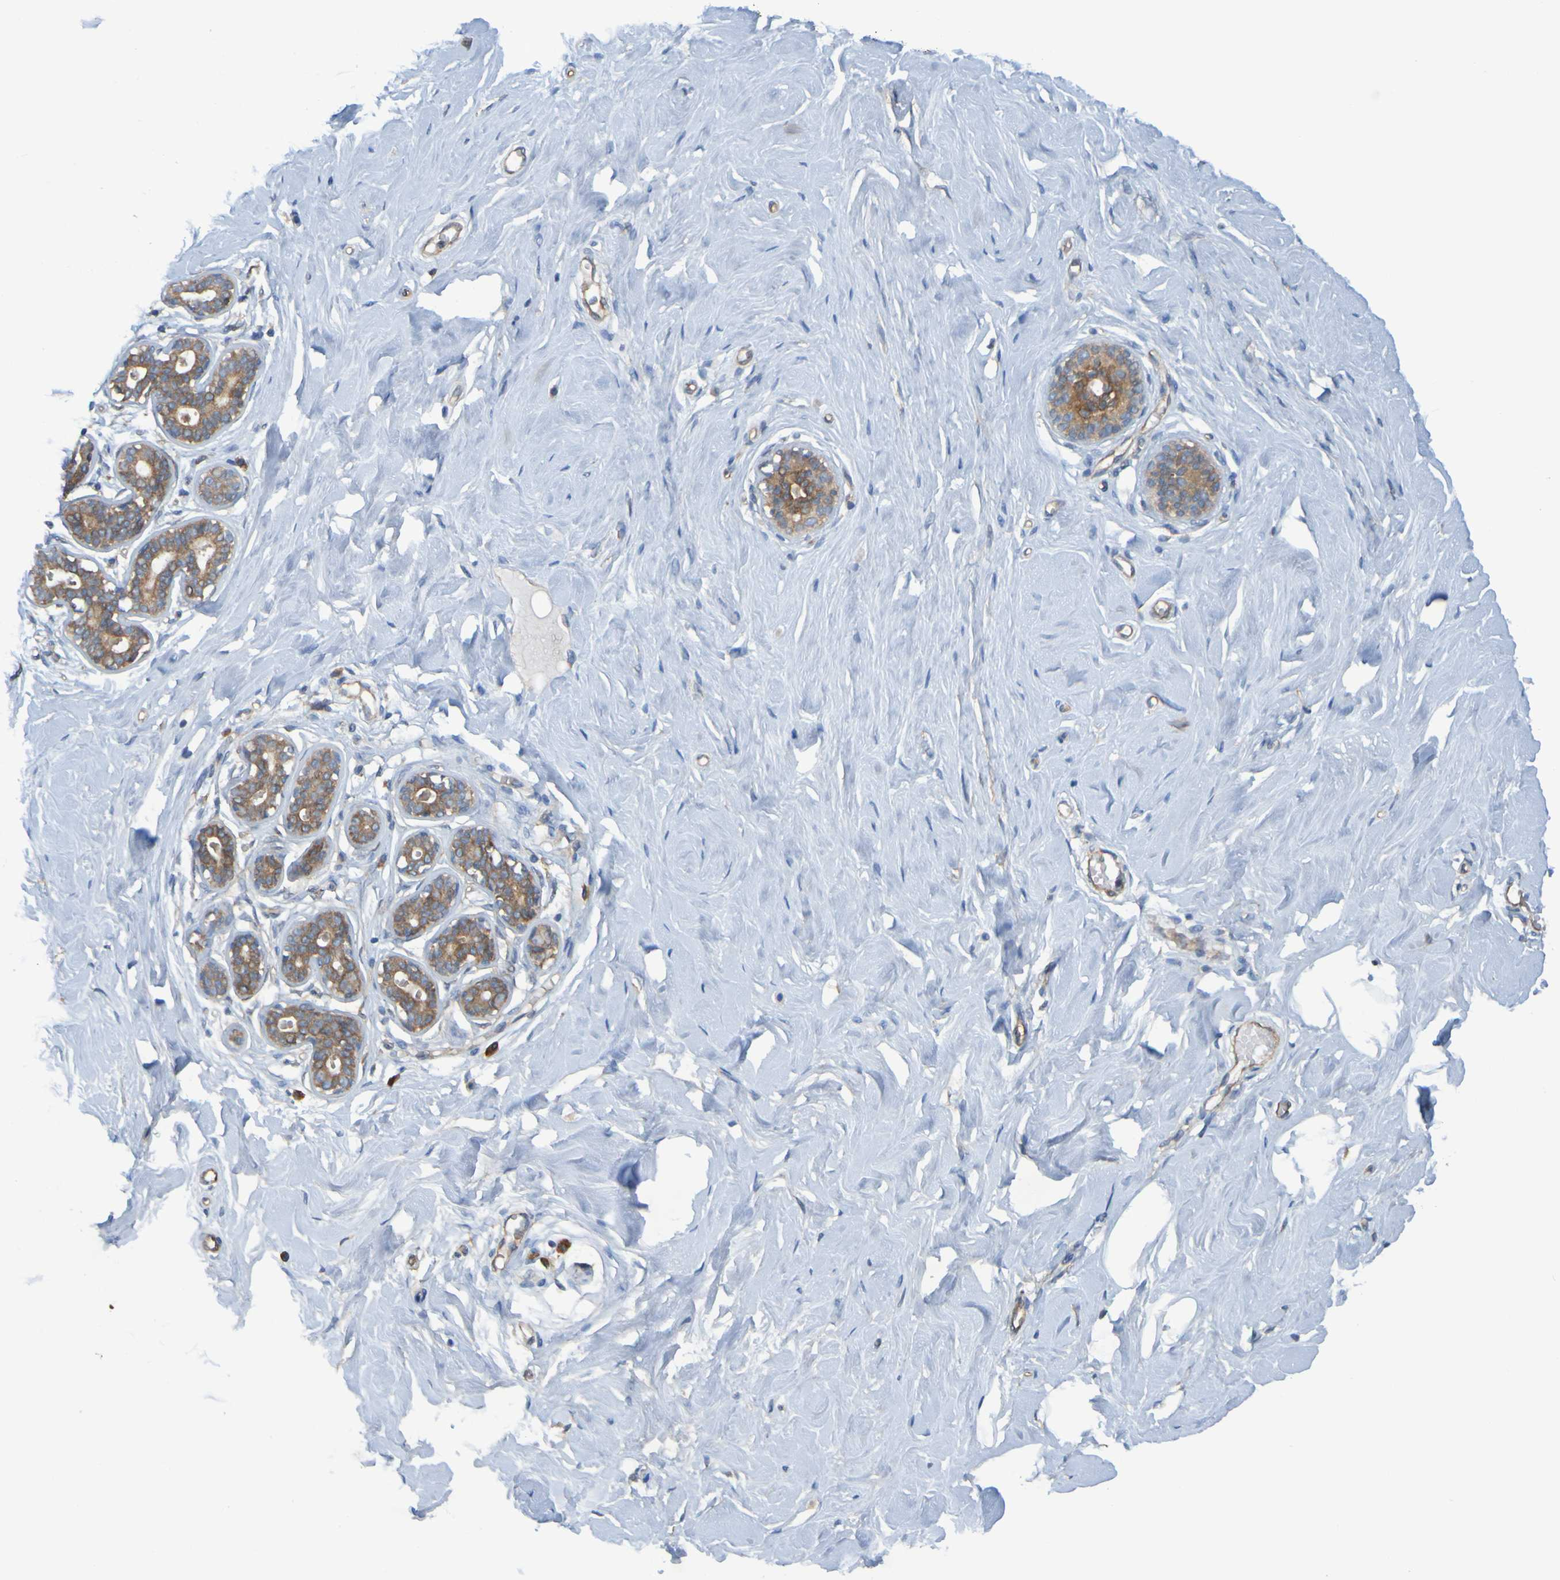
{"staining": {"intensity": "negative", "quantity": "none", "location": "none"}, "tissue": "breast", "cell_type": "Adipocytes", "image_type": "normal", "snomed": [{"axis": "morphology", "description": "Normal tissue, NOS"}, {"axis": "topography", "description": "Breast"}], "caption": "Unremarkable breast was stained to show a protein in brown. There is no significant staining in adipocytes.", "gene": "DNAJC4", "patient": {"sex": "female", "age": 23}}